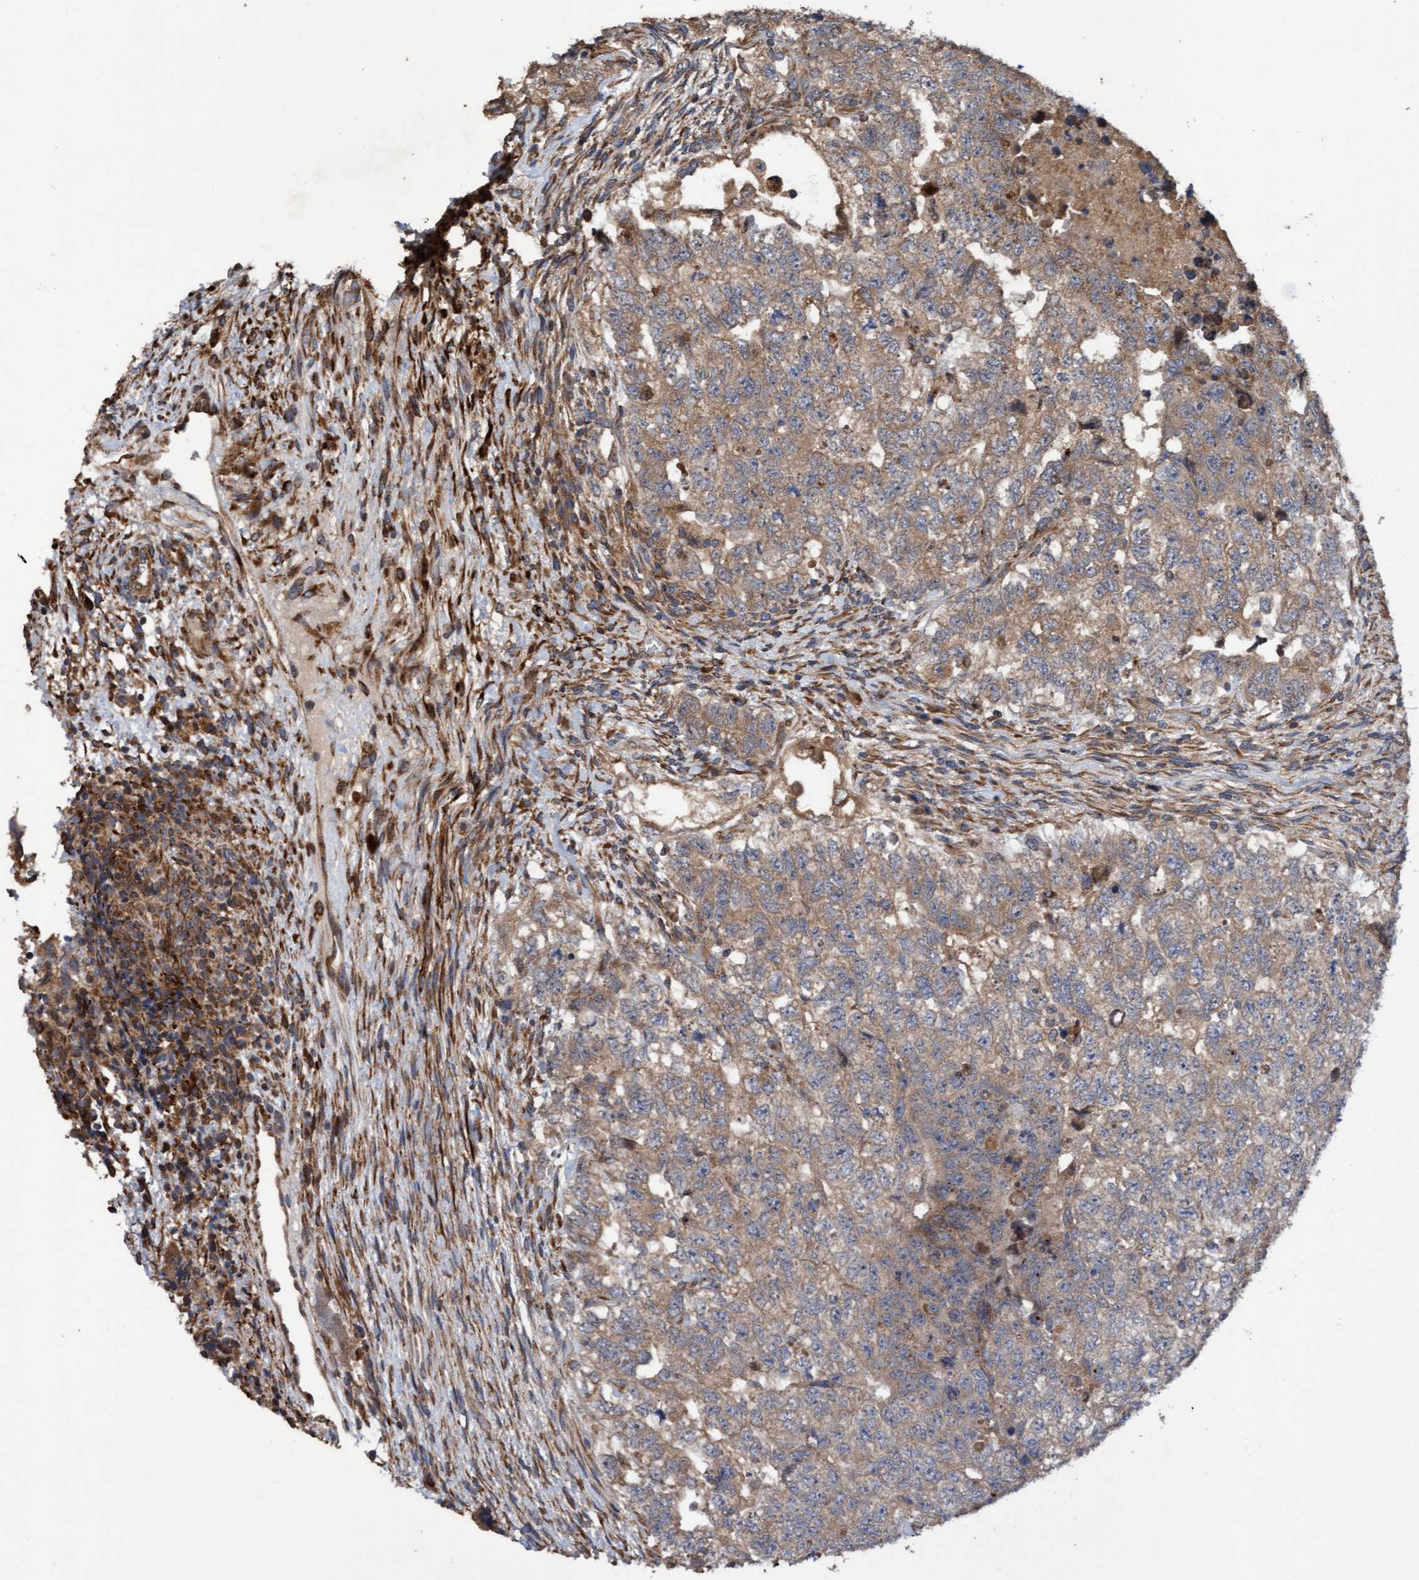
{"staining": {"intensity": "moderate", "quantity": ">75%", "location": "cytoplasmic/membranous"}, "tissue": "testis cancer", "cell_type": "Tumor cells", "image_type": "cancer", "snomed": [{"axis": "morphology", "description": "Carcinoma, Embryonal, NOS"}, {"axis": "topography", "description": "Testis"}], "caption": "This is a histology image of IHC staining of testis cancer (embryonal carcinoma), which shows moderate positivity in the cytoplasmic/membranous of tumor cells.", "gene": "ELP5", "patient": {"sex": "male", "age": 36}}